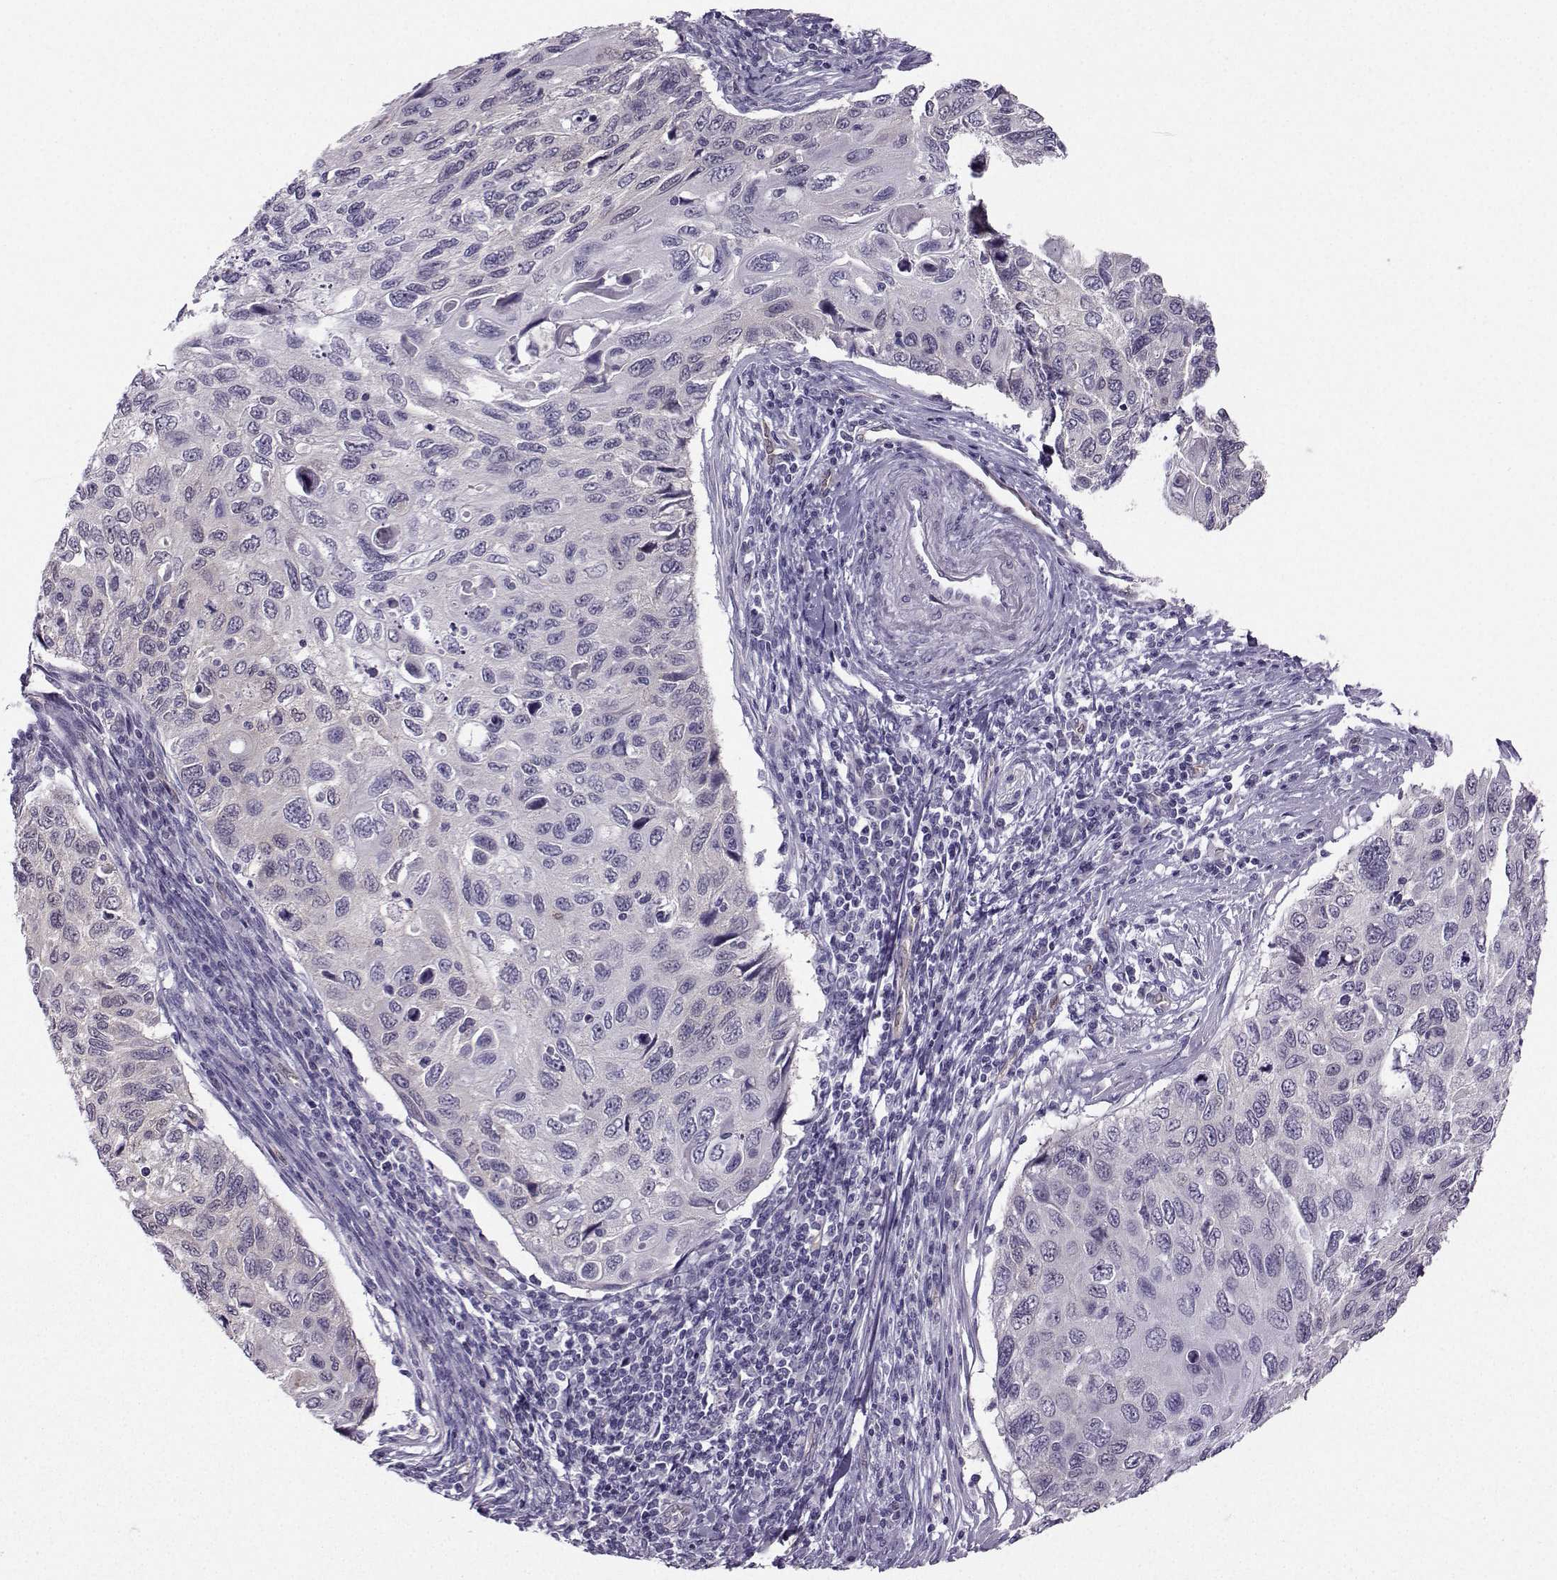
{"staining": {"intensity": "negative", "quantity": "none", "location": "none"}, "tissue": "cervical cancer", "cell_type": "Tumor cells", "image_type": "cancer", "snomed": [{"axis": "morphology", "description": "Squamous cell carcinoma, NOS"}, {"axis": "topography", "description": "Cervix"}], "caption": "Immunohistochemistry histopathology image of cervical cancer (squamous cell carcinoma) stained for a protein (brown), which exhibits no staining in tumor cells.", "gene": "NQO1", "patient": {"sex": "female", "age": 70}}